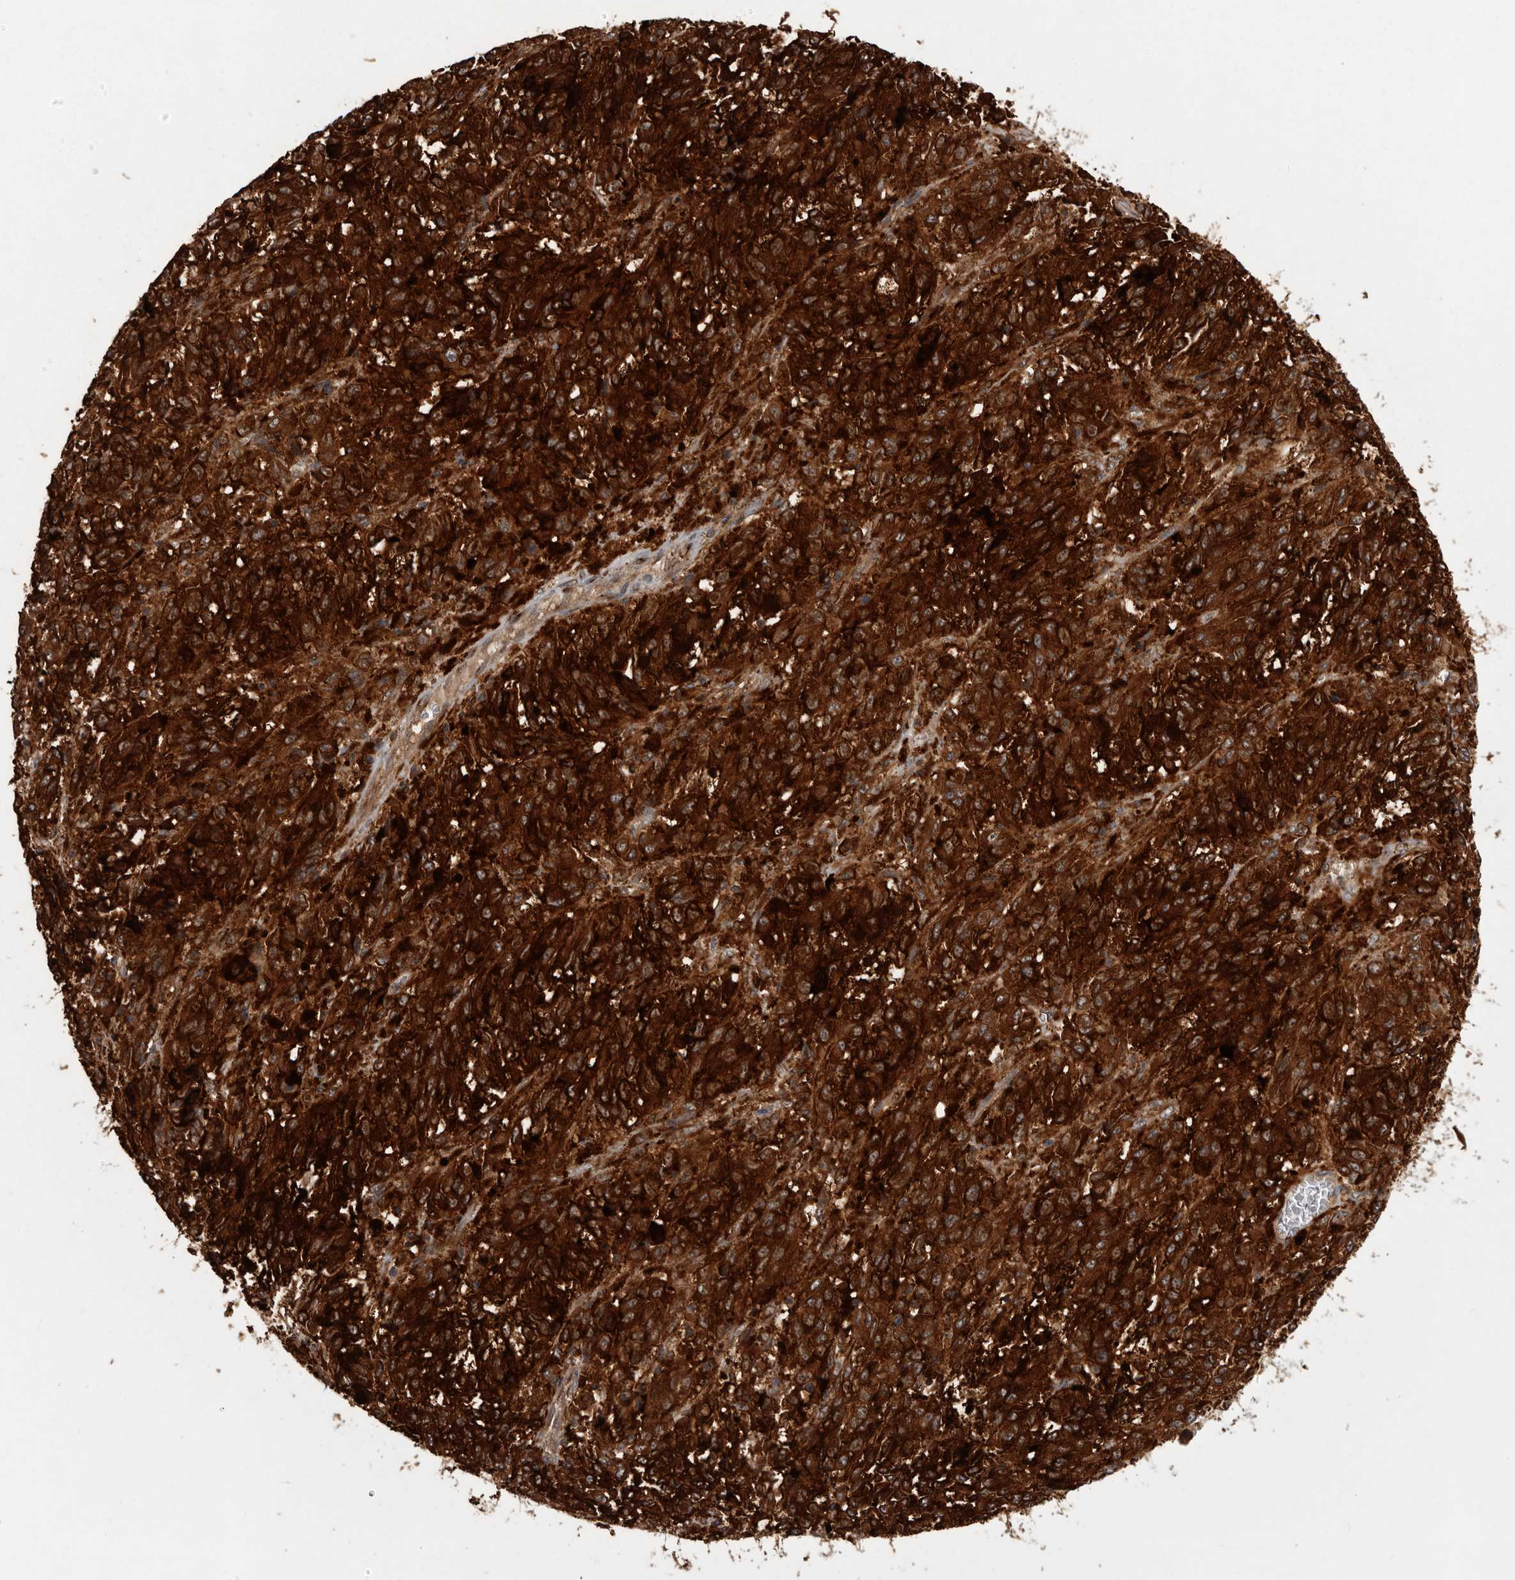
{"staining": {"intensity": "strong", "quantity": ">75%", "location": "cytoplasmic/membranous"}, "tissue": "melanoma", "cell_type": "Tumor cells", "image_type": "cancer", "snomed": [{"axis": "morphology", "description": "Malignant melanoma, Metastatic site"}, {"axis": "topography", "description": "Lung"}], "caption": "The immunohistochemical stain highlights strong cytoplasmic/membranous expression in tumor cells of melanoma tissue. (Stains: DAB in brown, nuclei in blue, Microscopy: brightfield microscopy at high magnification).", "gene": "SLC22A3", "patient": {"sex": "male", "age": 64}}